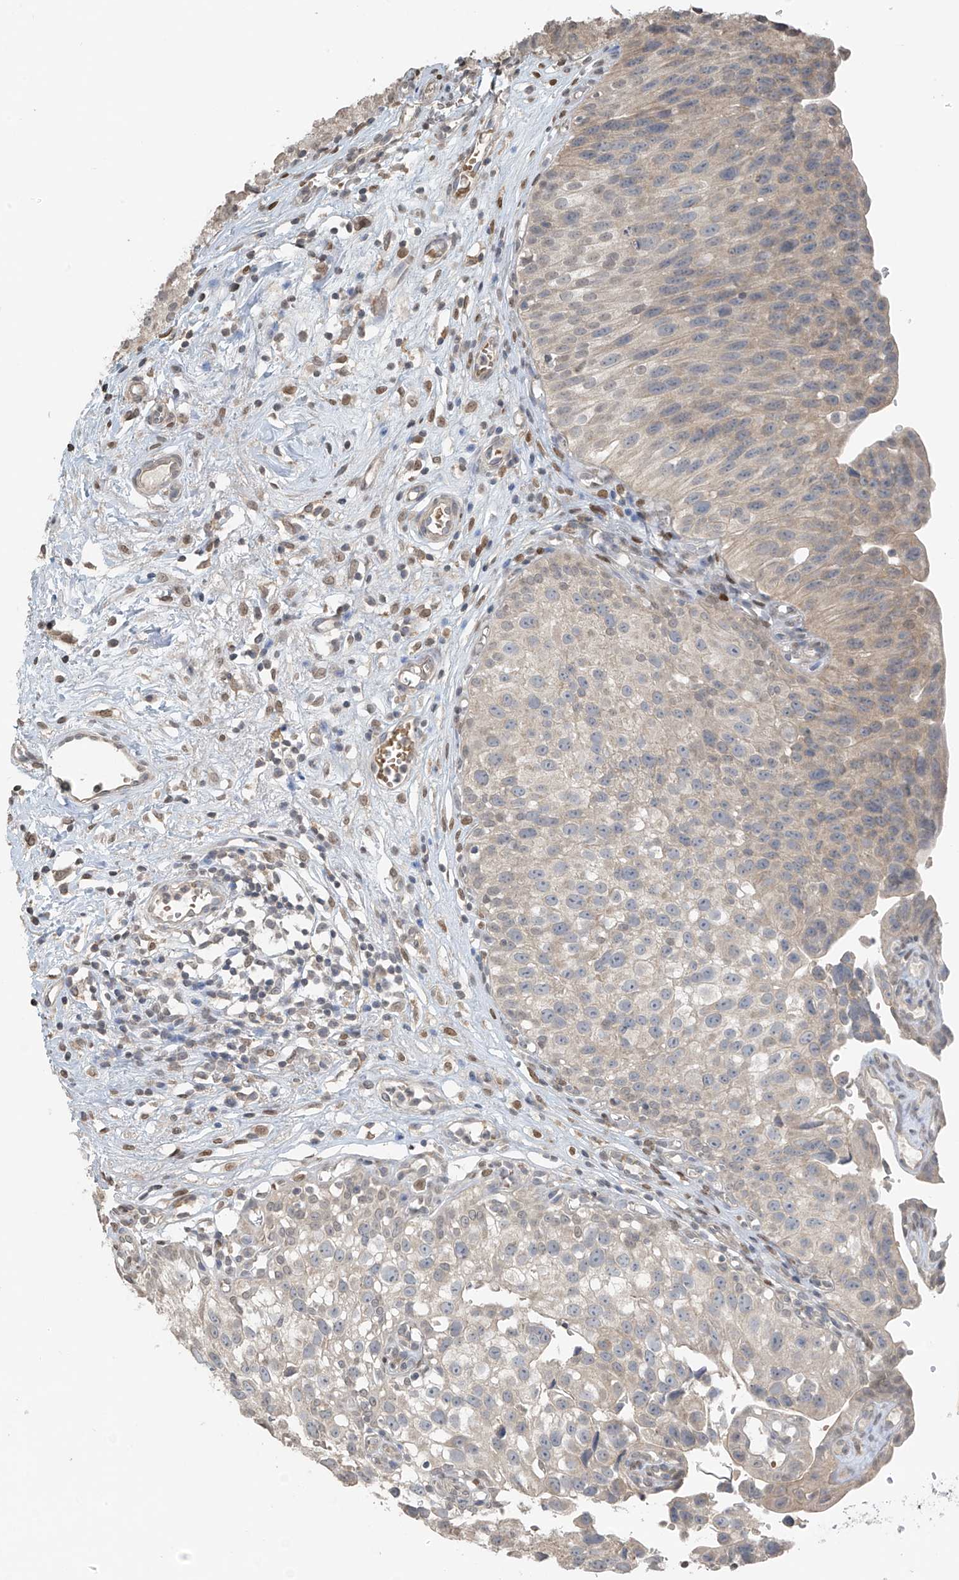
{"staining": {"intensity": "weak", "quantity": "25%-75%", "location": "cytoplasmic/membranous"}, "tissue": "urinary bladder", "cell_type": "Urothelial cells", "image_type": "normal", "snomed": [{"axis": "morphology", "description": "Normal tissue, NOS"}, {"axis": "topography", "description": "Urinary bladder"}], "caption": "Normal urinary bladder was stained to show a protein in brown. There is low levels of weak cytoplasmic/membranous positivity in about 25%-75% of urothelial cells.", "gene": "HOXA11", "patient": {"sex": "male", "age": 51}}